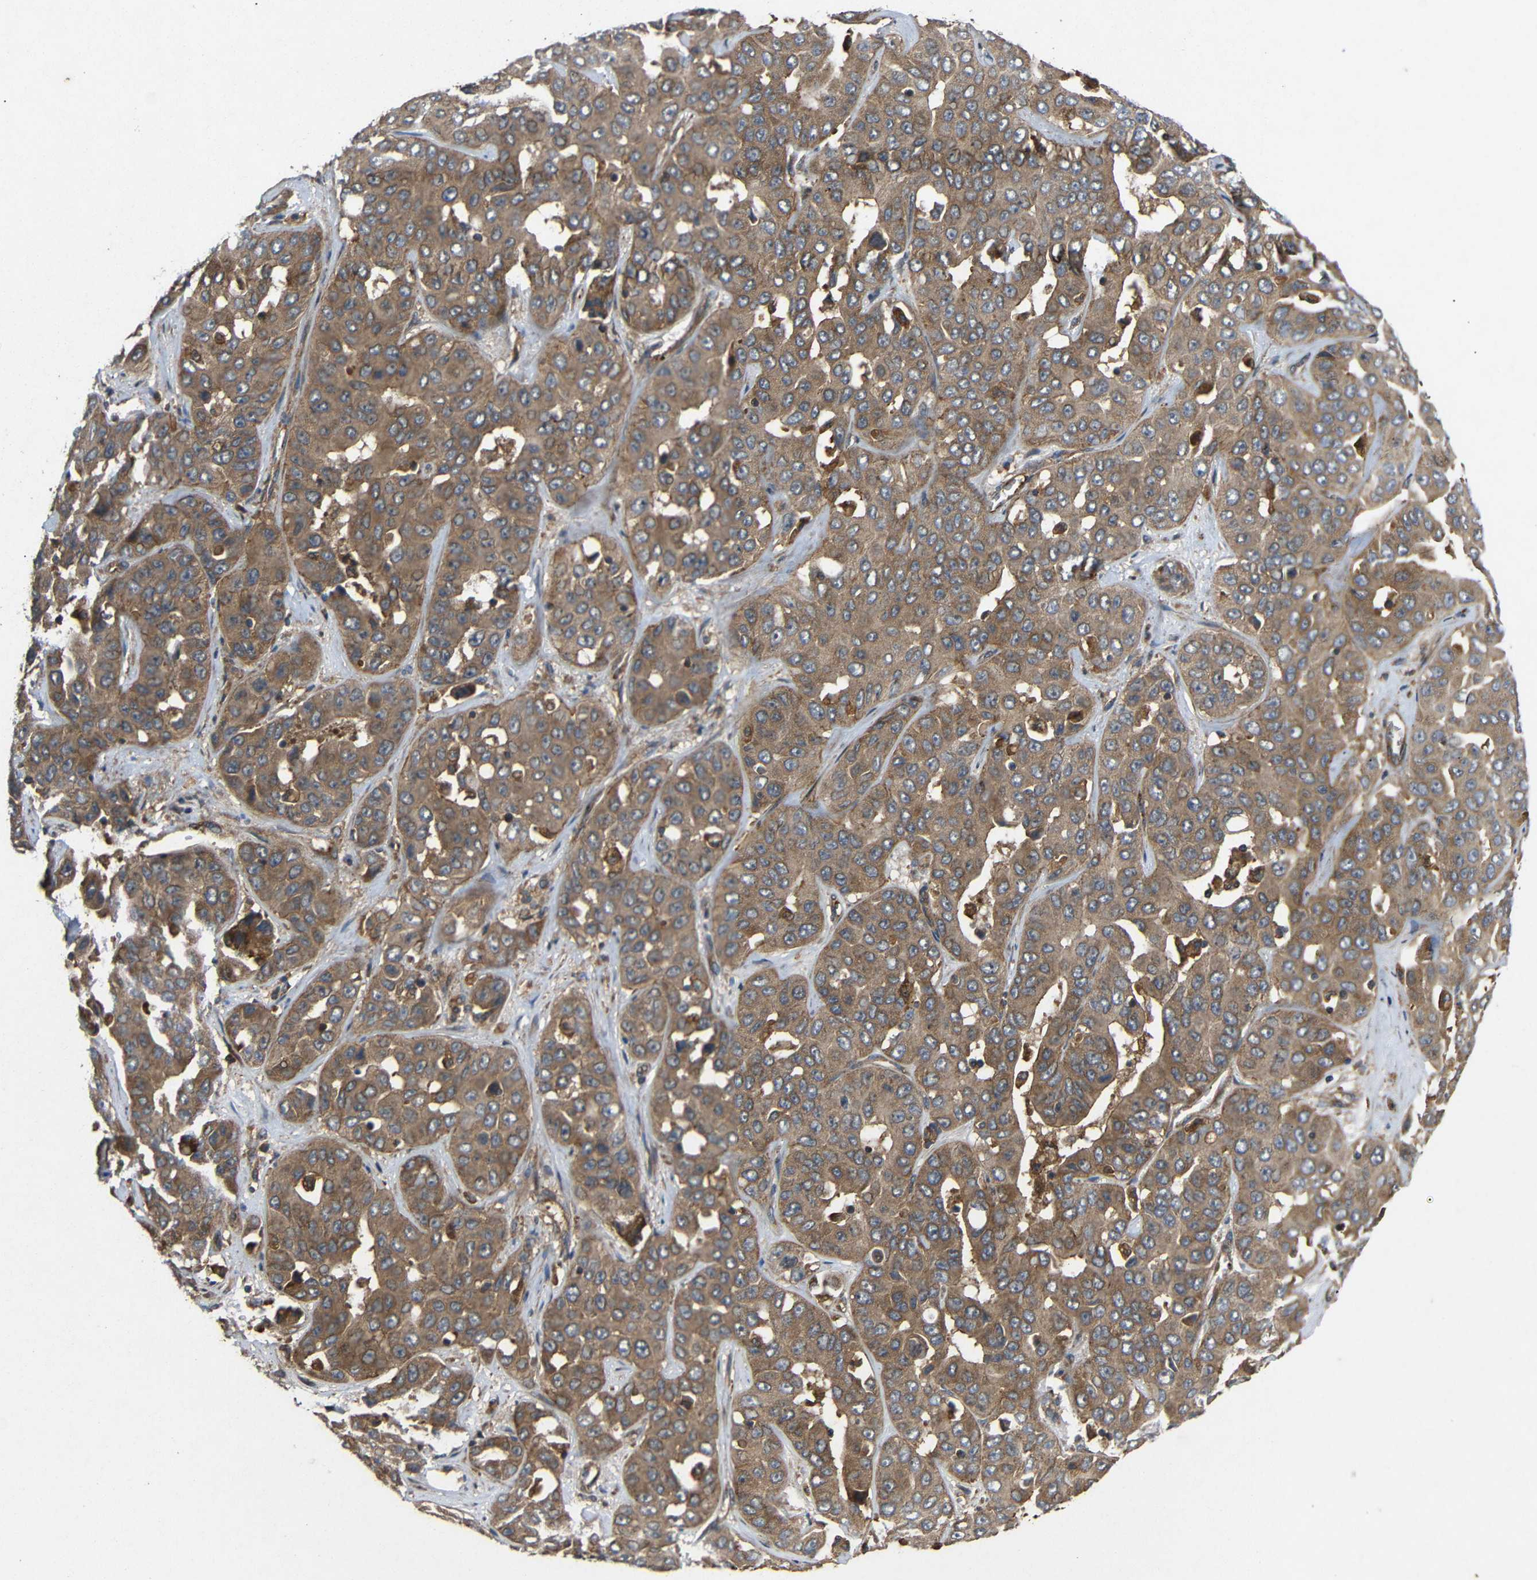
{"staining": {"intensity": "moderate", "quantity": ">75%", "location": "cytoplasmic/membranous"}, "tissue": "liver cancer", "cell_type": "Tumor cells", "image_type": "cancer", "snomed": [{"axis": "morphology", "description": "Cholangiocarcinoma"}, {"axis": "topography", "description": "Liver"}], "caption": "A high-resolution photomicrograph shows IHC staining of liver cancer (cholangiocarcinoma), which shows moderate cytoplasmic/membranous positivity in about >75% of tumor cells.", "gene": "EIF2S1", "patient": {"sex": "female", "age": 52}}